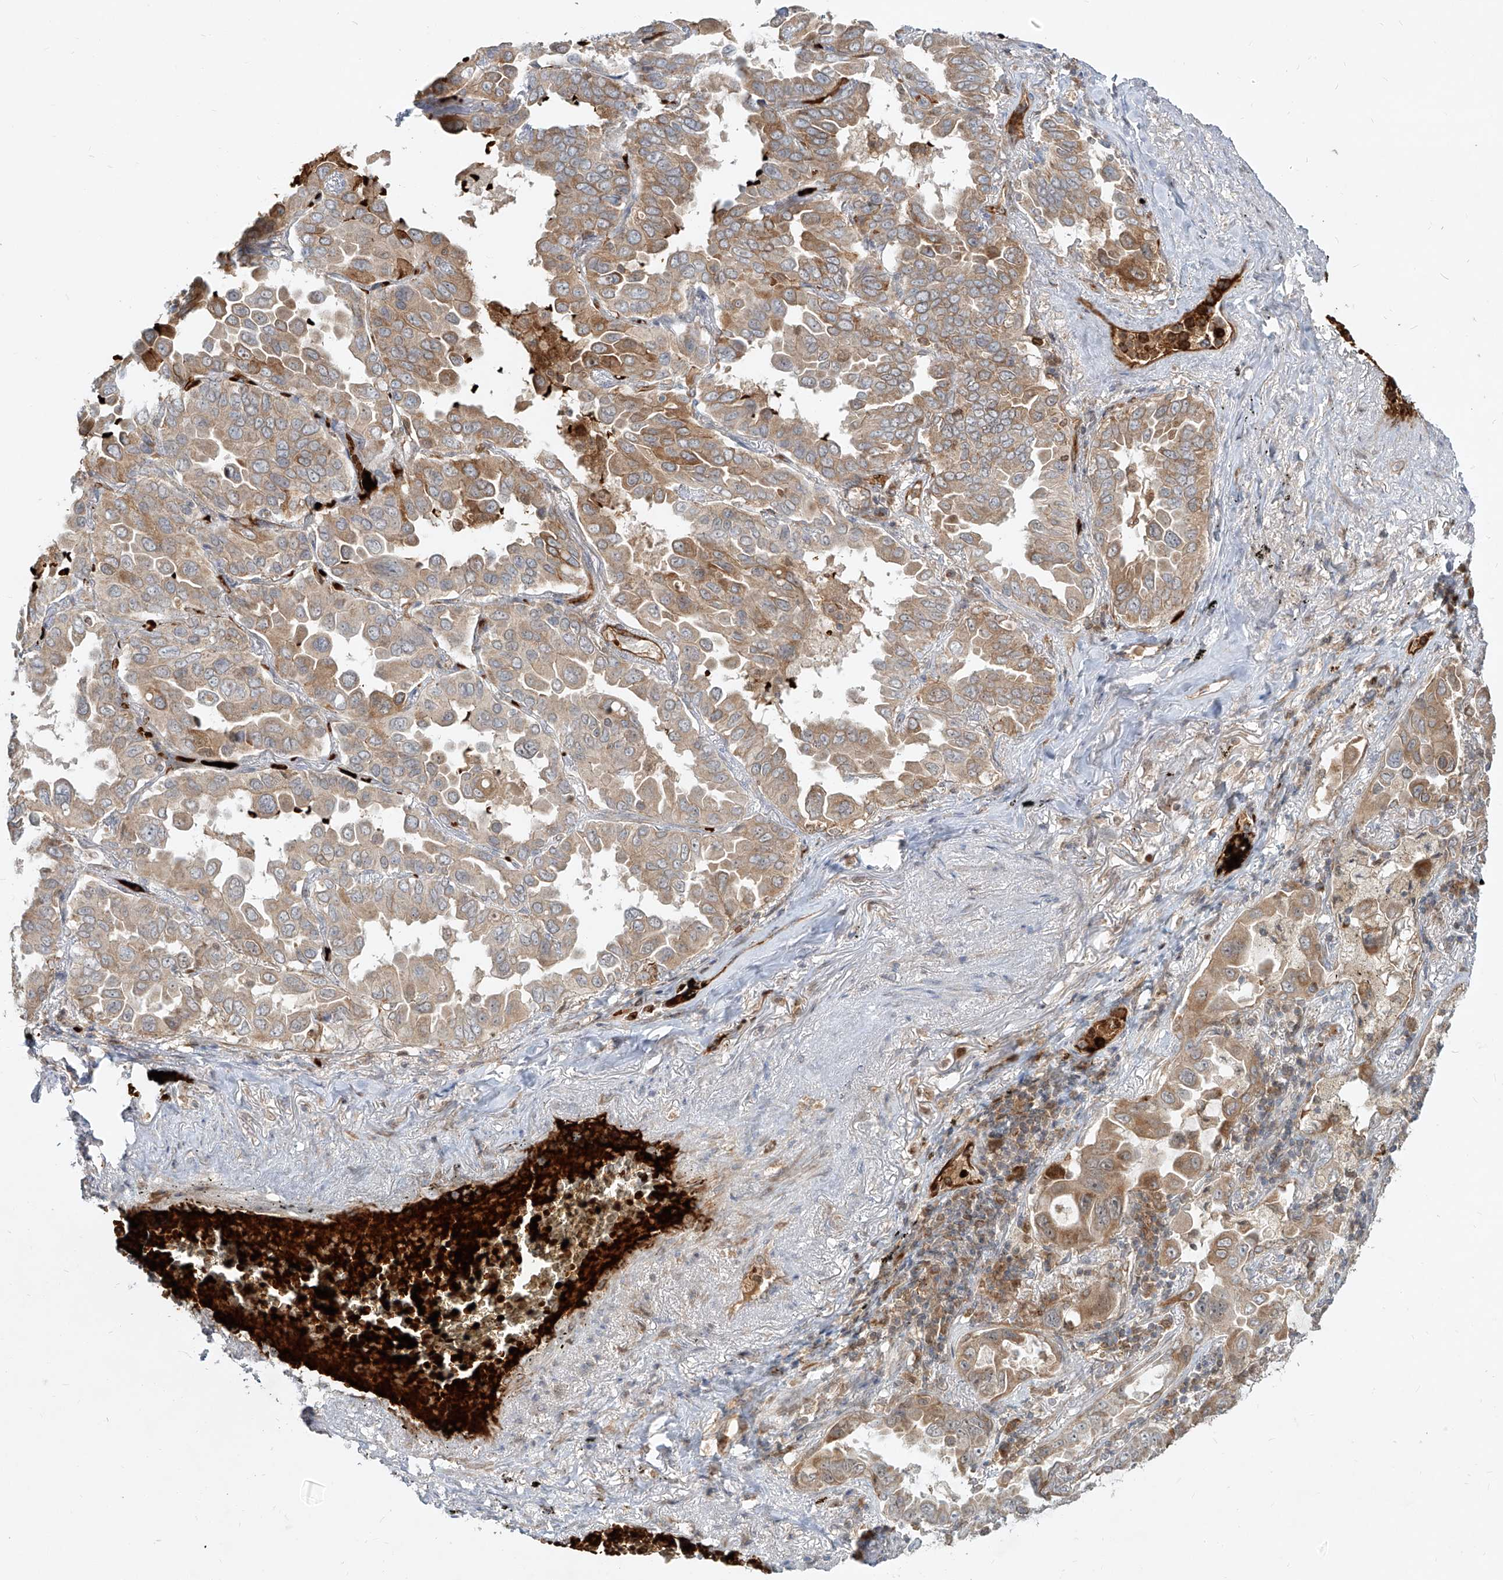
{"staining": {"intensity": "moderate", "quantity": "25%-75%", "location": "cytoplasmic/membranous"}, "tissue": "lung cancer", "cell_type": "Tumor cells", "image_type": "cancer", "snomed": [{"axis": "morphology", "description": "Adenocarcinoma, NOS"}, {"axis": "topography", "description": "Lung"}], "caption": "Protein expression analysis of human lung cancer reveals moderate cytoplasmic/membranous staining in about 25%-75% of tumor cells.", "gene": "FGD2", "patient": {"sex": "male", "age": 64}}